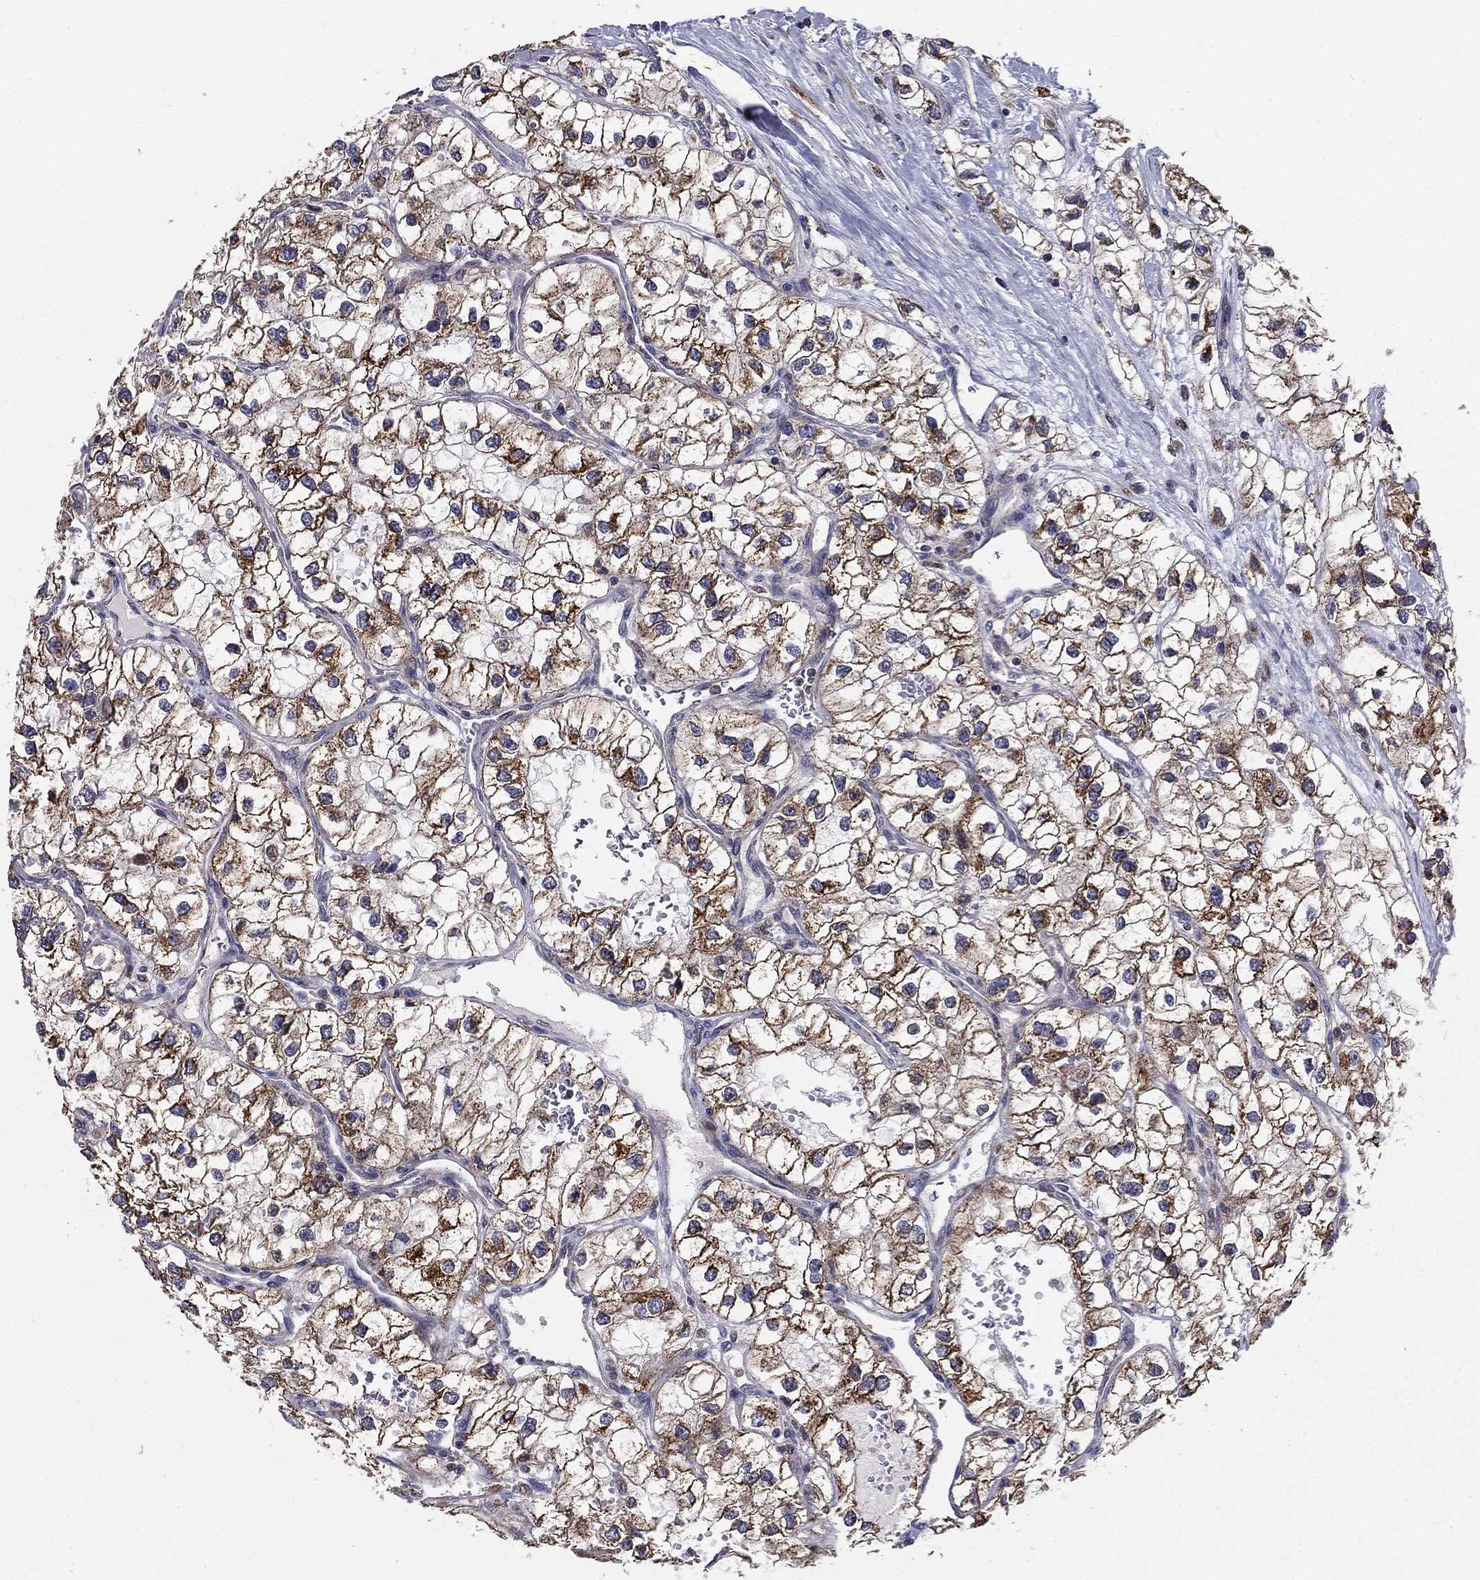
{"staining": {"intensity": "strong", "quantity": ">75%", "location": "cytoplasmic/membranous"}, "tissue": "renal cancer", "cell_type": "Tumor cells", "image_type": "cancer", "snomed": [{"axis": "morphology", "description": "Adenocarcinoma, NOS"}, {"axis": "topography", "description": "Kidney"}], "caption": "This is an image of immunohistochemistry staining of renal cancer, which shows strong expression in the cytoplasmic/membranous of tumor cells.", "gene": "ALDH4A1", "patient": {"sex": "male", "age": 59}}